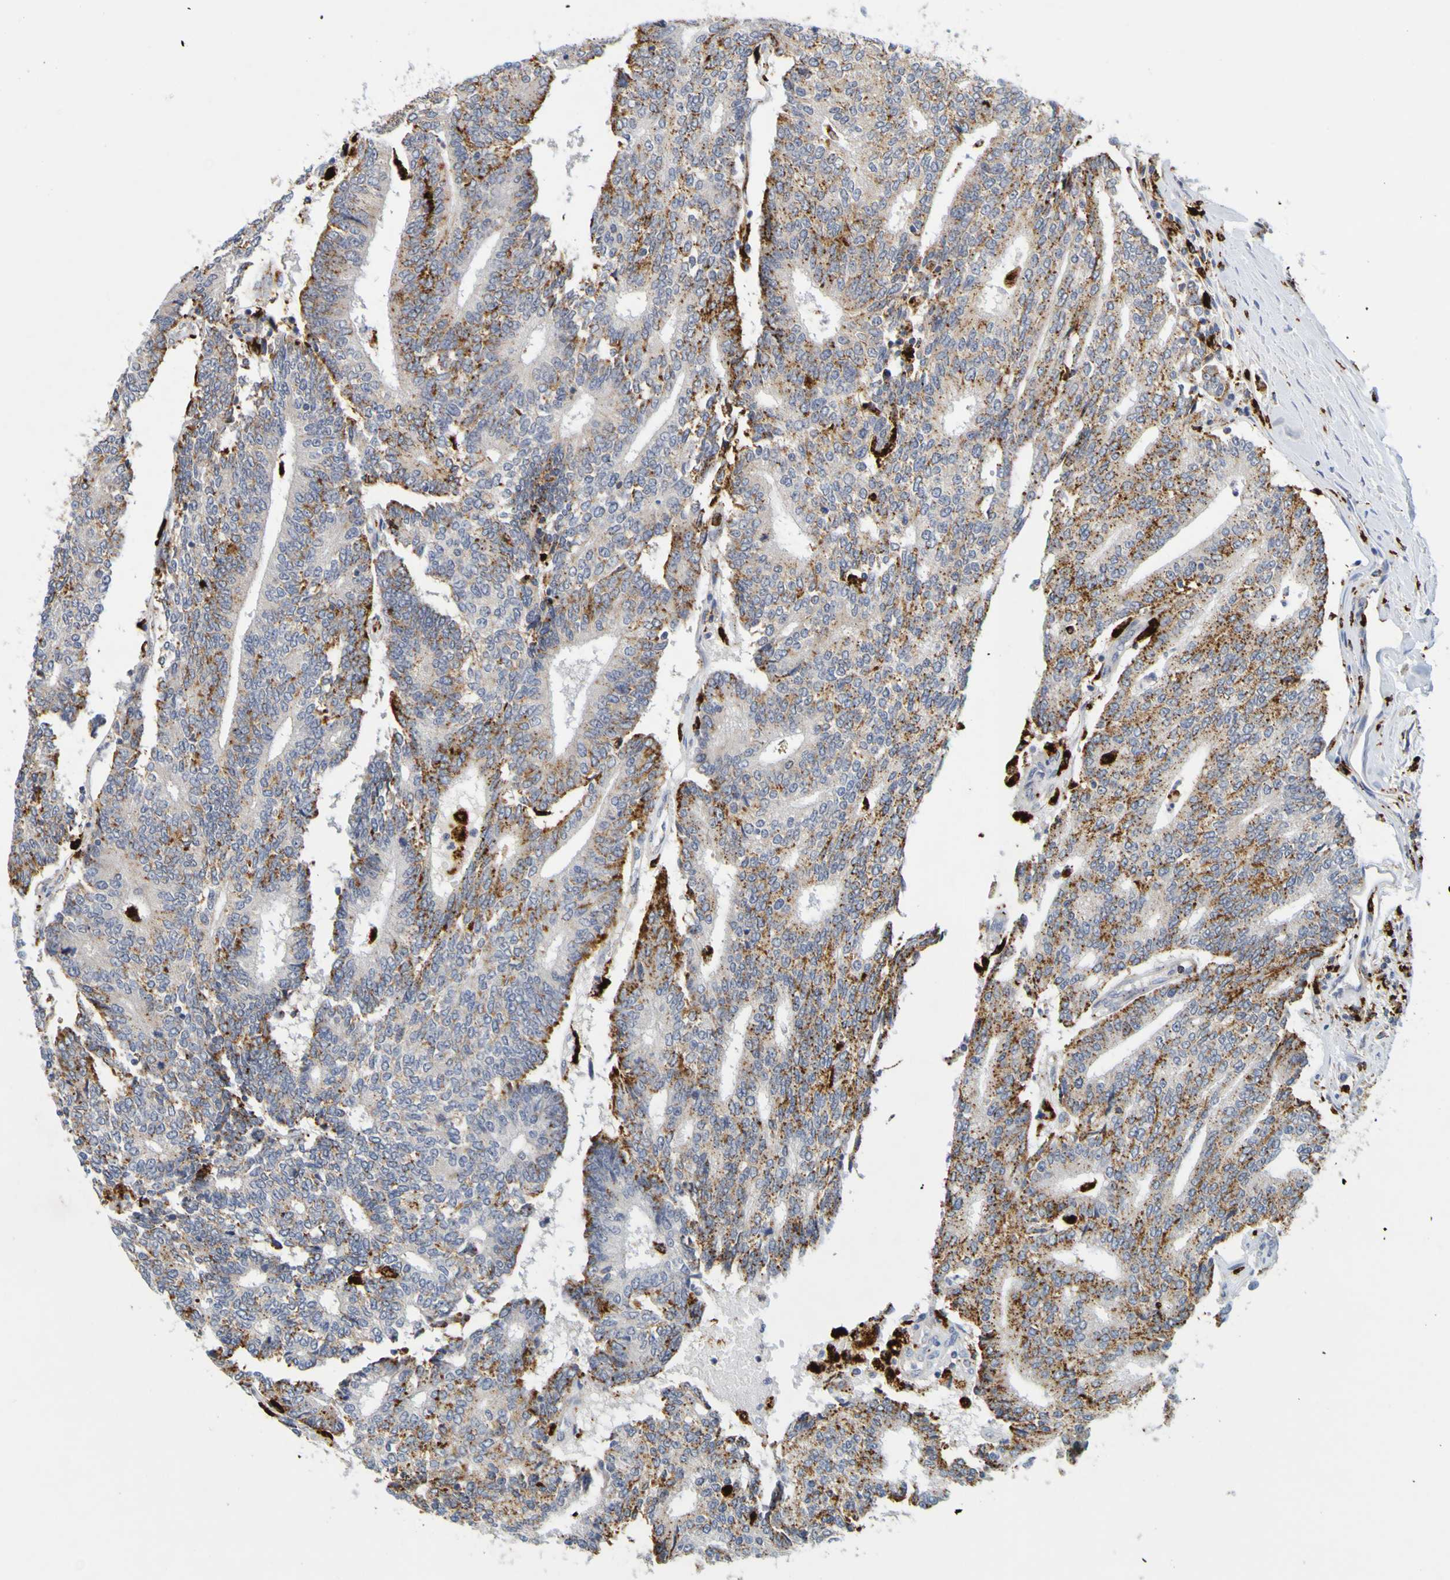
{"staining": {"intensity": "moderate", "quantity": "25%-75%", "location": "cytoplasmic/membranous"}, "tissue": "prostate cancer", "cell_type": "Tumor cells", "image_type": "cancer", "snomed": [{"axis": "morphology", "description": "Normal tissue, NOS"}, {"axis": "morphology", "description": "Adenocarcinoma, High grade"}, {"axis": "topography", "description": "Prostate"}, {"axis": "topography", "description": "Seminal veicle"}], "caption": "Brown immunohistochemical staining in human prostate cancer reveals moderate cytoplasmic/membranous positivity in about 25%-75% of tumor cells.", "gene": "TPH1", "patient": {"sex": "male", "age": 55}}